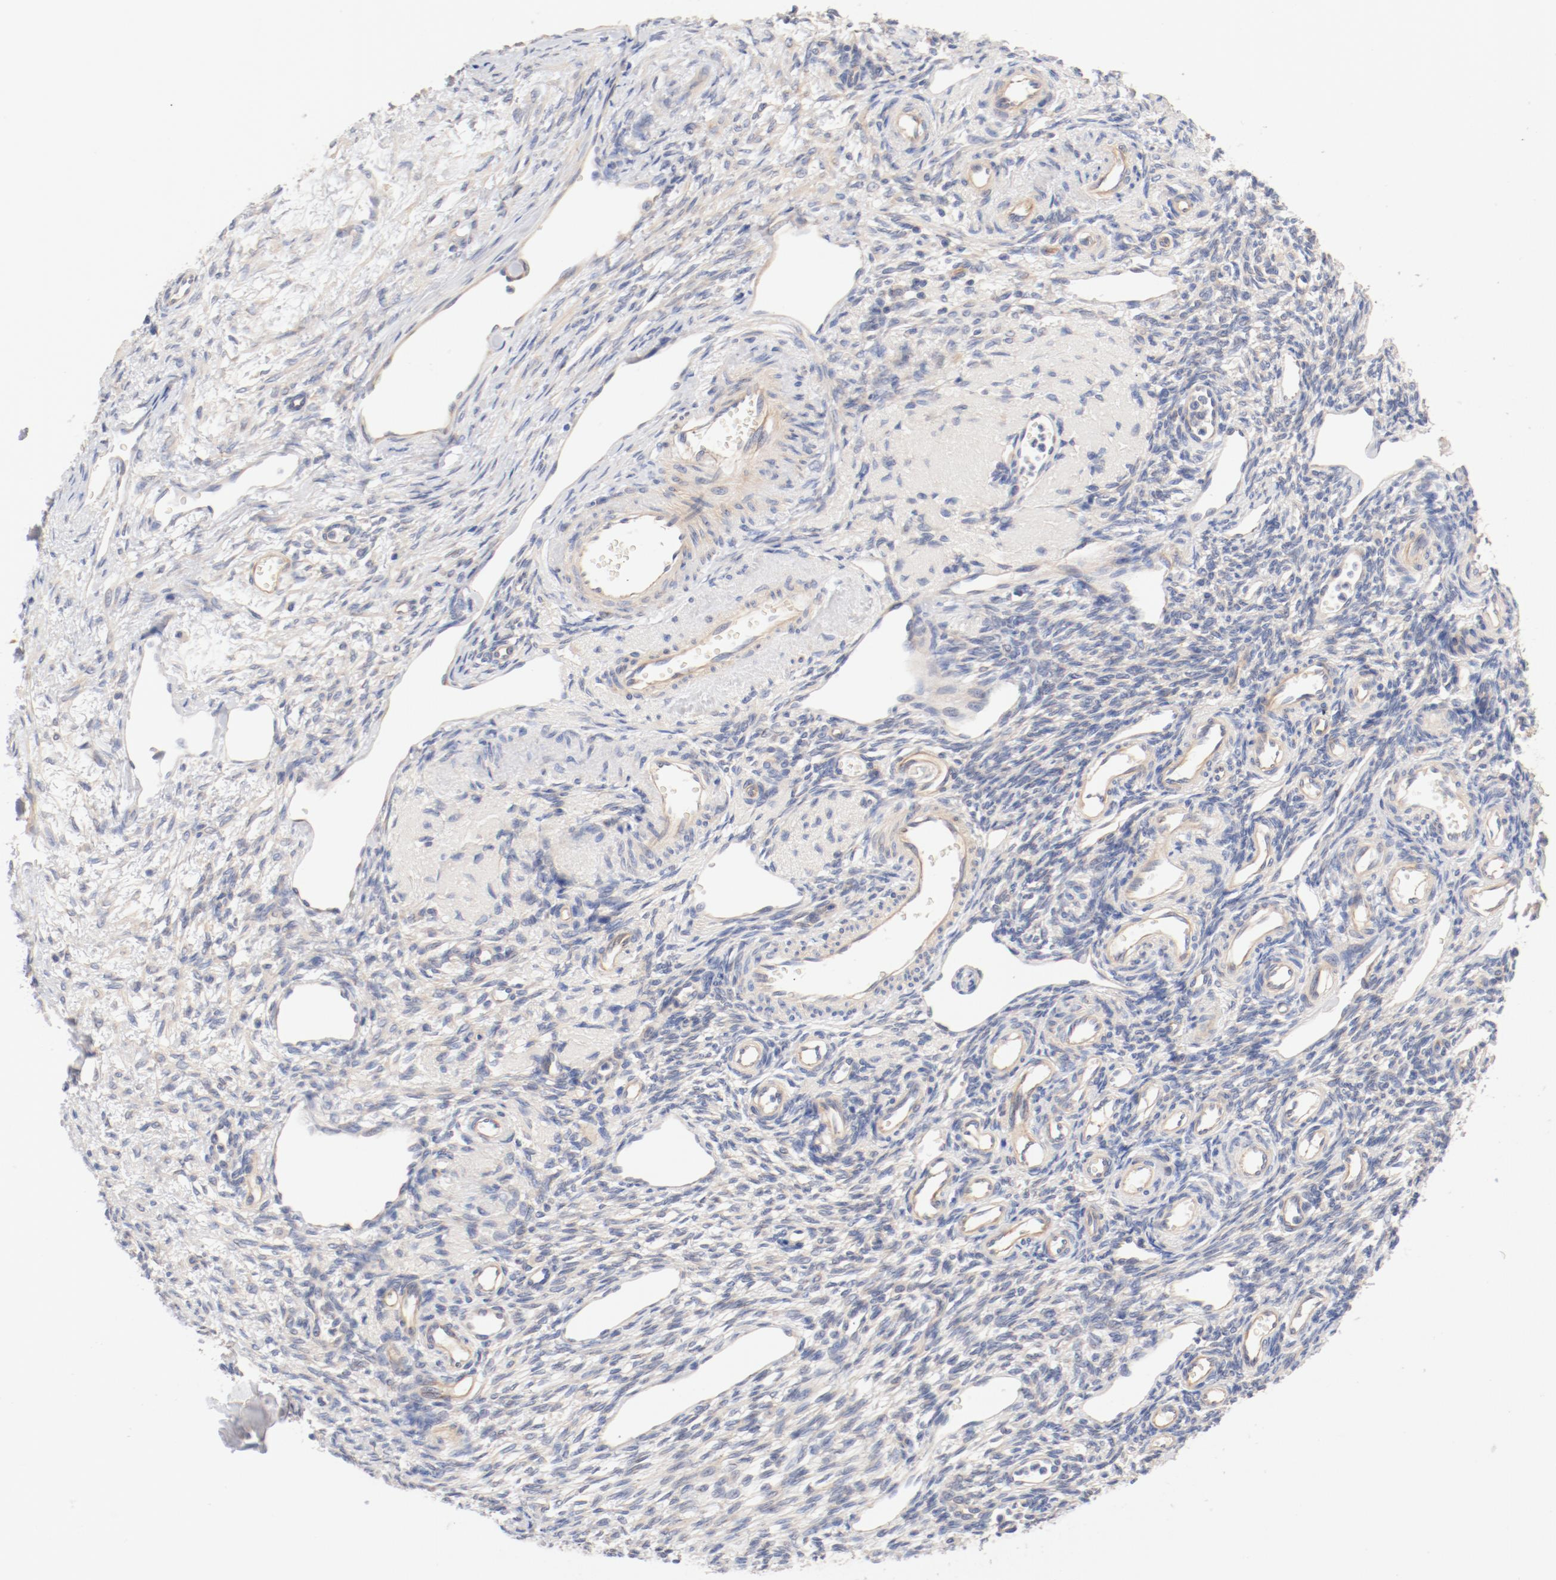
{"staining": {"intensity": "weak", "quantity": "<25%", "location": "cytoplasmic/membranous"}, "tissue": "ovary", "cell_type": "Ovarian stroma cells", "image_type": "normal", "snomed": [{"axis": "morphology", "description": "Normal tissue, NOS"}, {"axis": "topography", "description": "Ovary"}], "caption": "Ovary was stained to show a protein in brown. There is no significant staining in ovarian stroma cells. (DAB immunohistochemistry (IHC) visualized using brightfield microscopy, high magnification).", "gene": "DYNC1H1", "patient": {"sex": "female", "age": 33}}